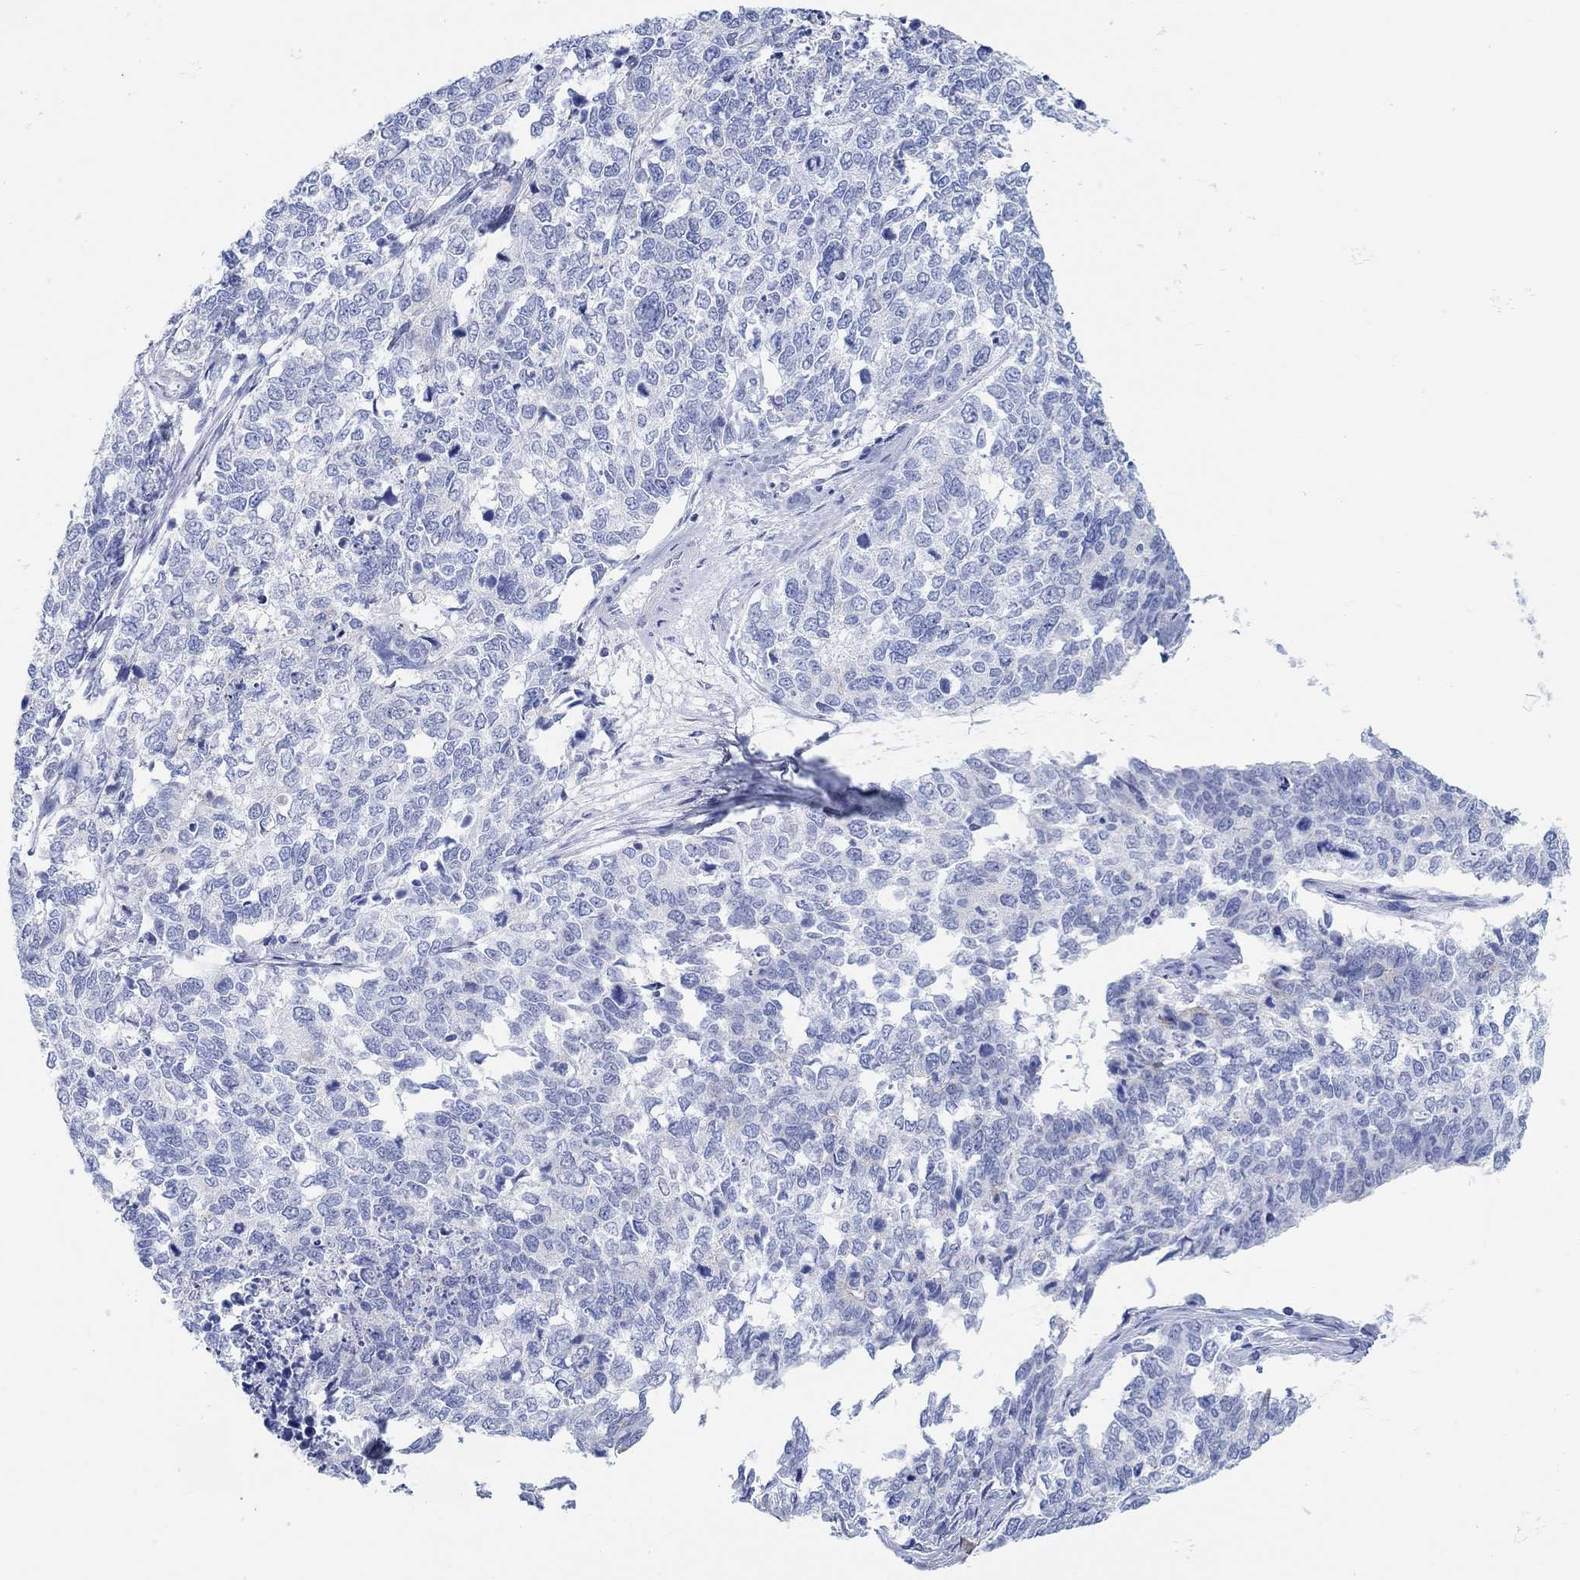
{"staining": {"intensity": "negative", "quantity": "none", "location": "none"}, "tissue": "cervical cancer", "cell_type": "Tumor cells", "image_type": "cancer", "snomed": [{"axis": "morphology", "description": "Squamous cell carcinoma, NOS"}, {"axis": "topography", "description": "Cervix"}], "caption": "Squamous cell carcinoma (cervical) stained for a protein using IHC demonstrates no expression tumor cells.", "gene": "AK8", "patient": {"sex": "female", "age": 63}}